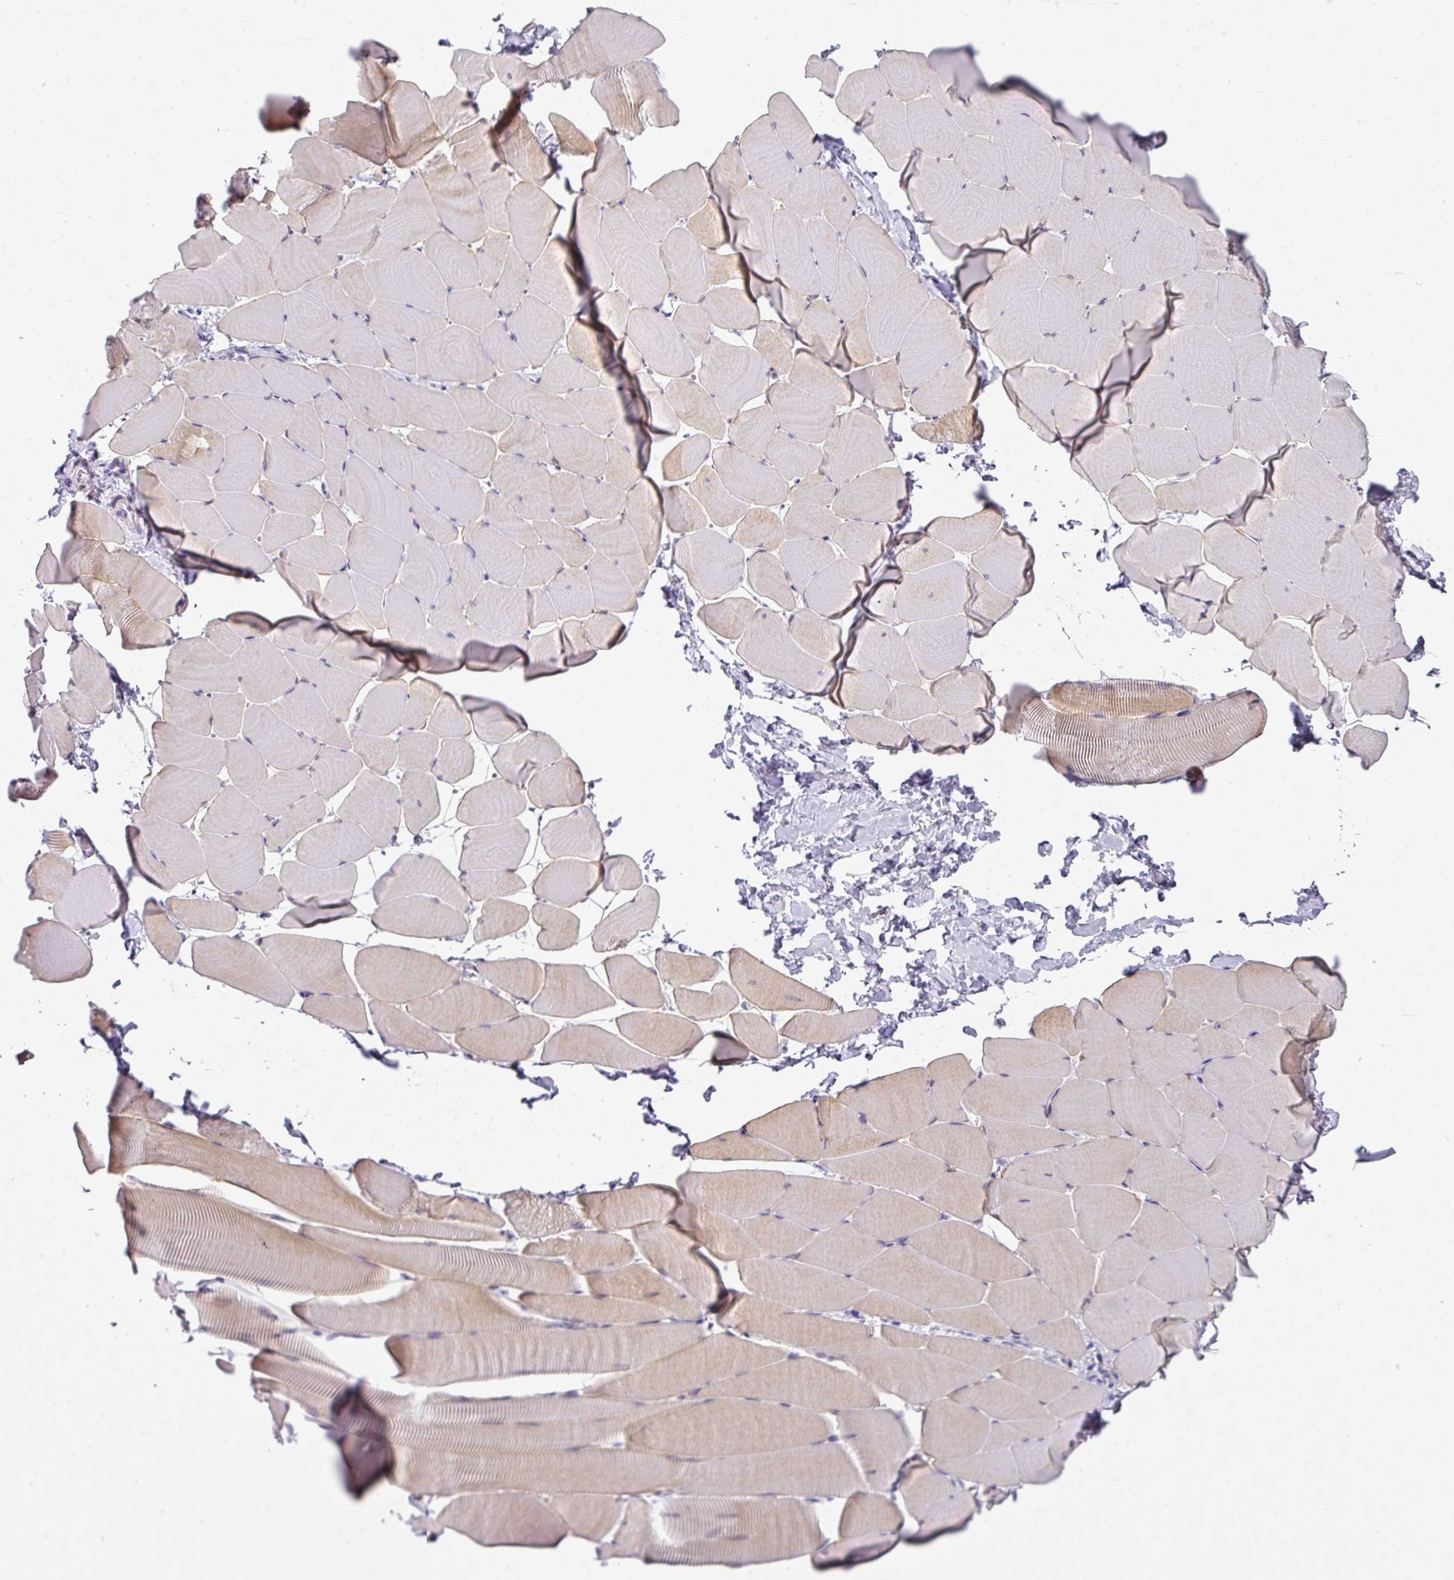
{"staining": {"intensity": "weak", "quantity": "<25%", "location": "cytoplasmic/membranous"}, "tissue": "skeletal muscle", "cell_type": "Myocytes", "image_type": "normal", "snomed": [{"axis": "morphology", "description": "Normal tissue, NOS"}, {"axis": "topography", "description": "Skeletal muscle"}], "caption": "High power microscopy micrograph of an IHC image of unremarkable skeletal muscle, revealing no significant expression in myocytes. The staining was performed using DAB (3,3'-diaminobenzidine) to visualize the protein expression in brown, while the nuclei were stained in blue with hematoxylin (Magnification: 20x).", "gene": "ANKRD29", "patient": {"sex": "male", "age": 25}}